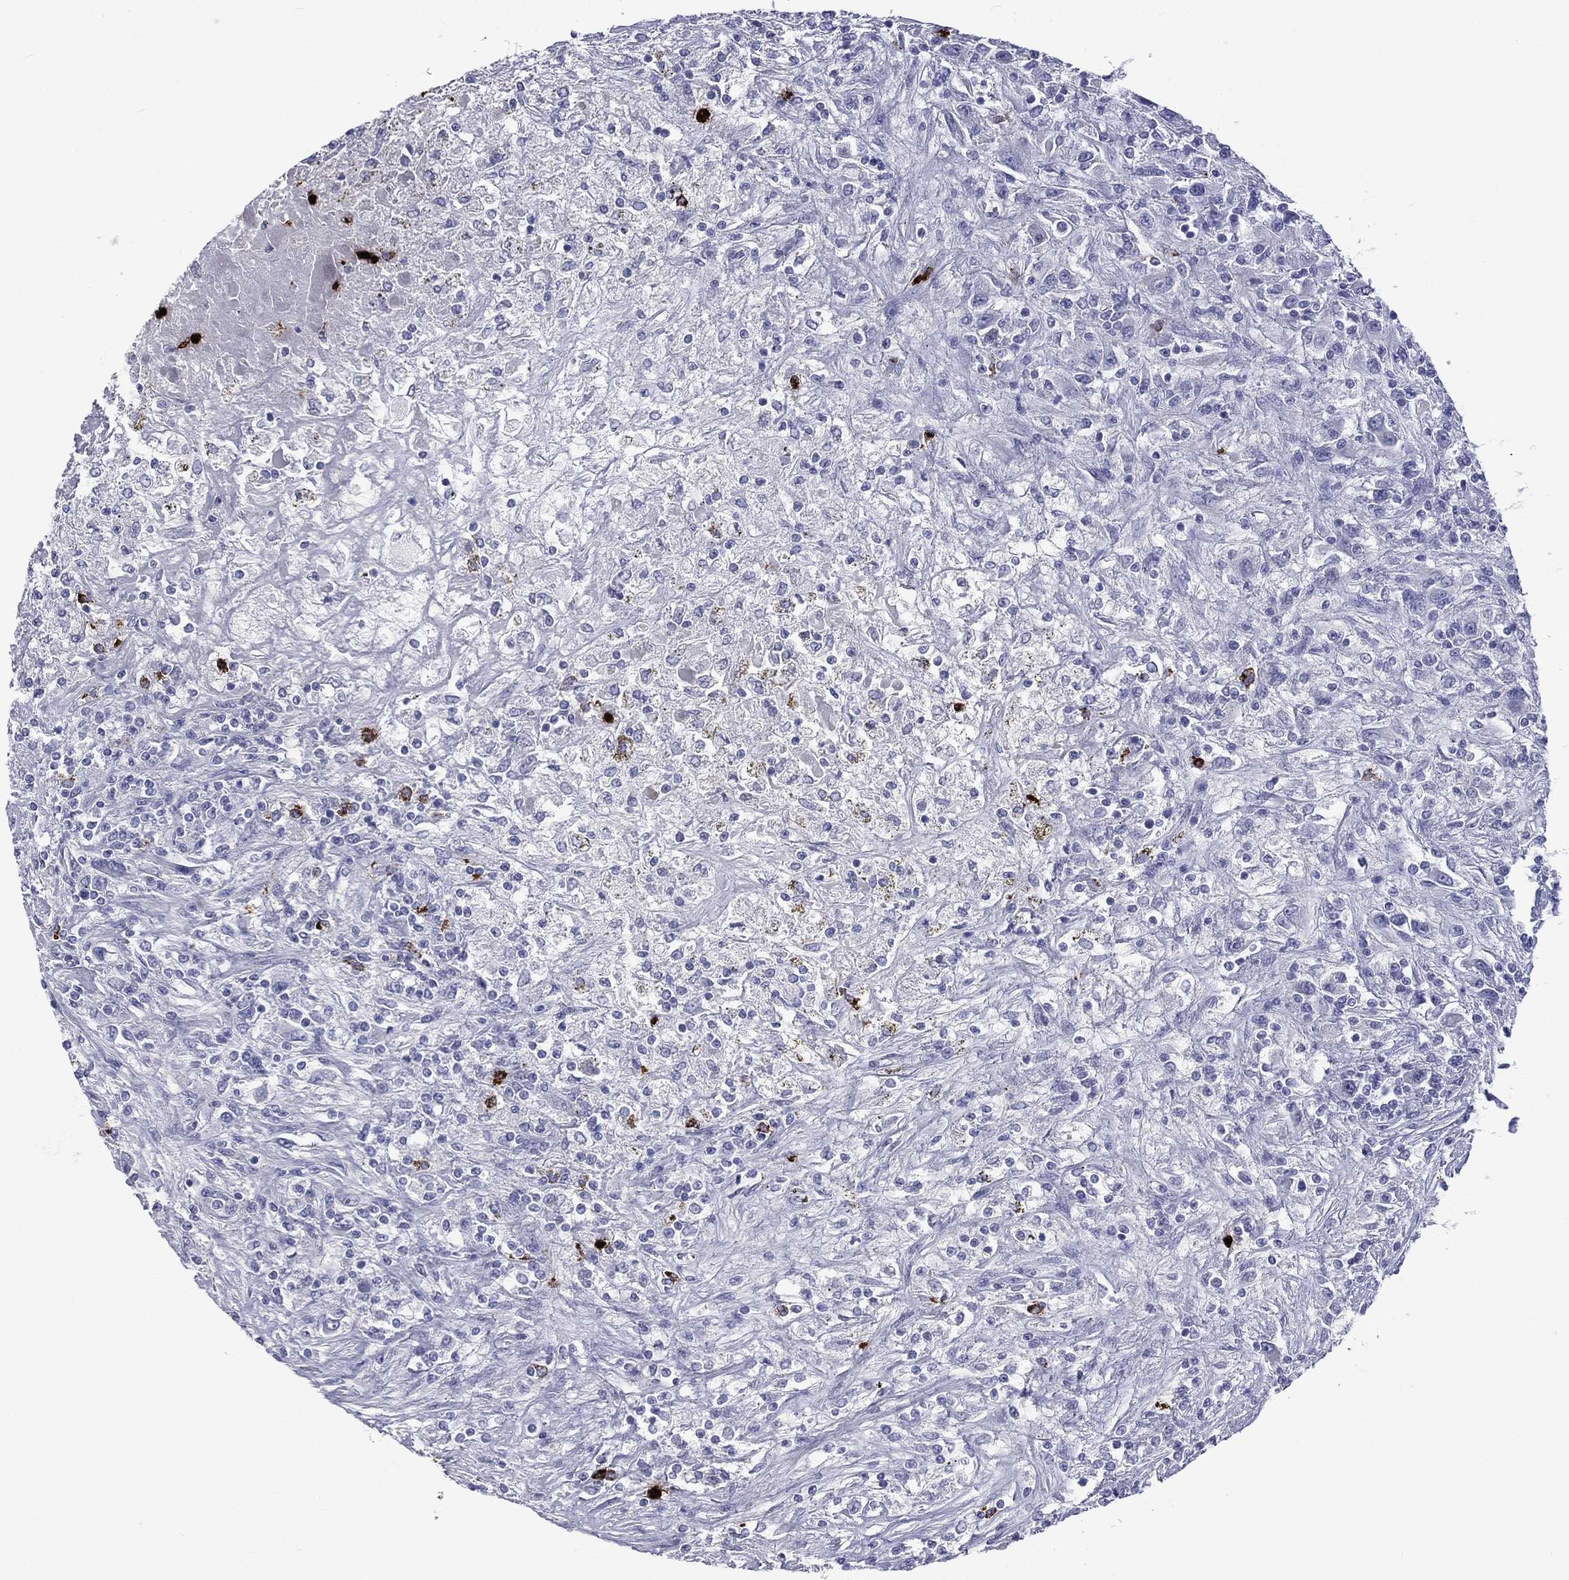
{"staining": {"intensity": "negative", "quantity": "none", "location": "none"}, "tissue": "renal cancer", "cell_type": "Tumor cells", "image_type": "cancer", "snomed": [{"axis": "morphology", "description": "Adenocarcinoma, NOS"}, {"axis": "topography", "description": "Kidney"}], "caption": "Photomicrograph shows no significant protein positivity in tumor cells of renal cancer (adenocarcinoma).", "gene": "ELANE", "patient": {"sex": "female", "age": 67}}